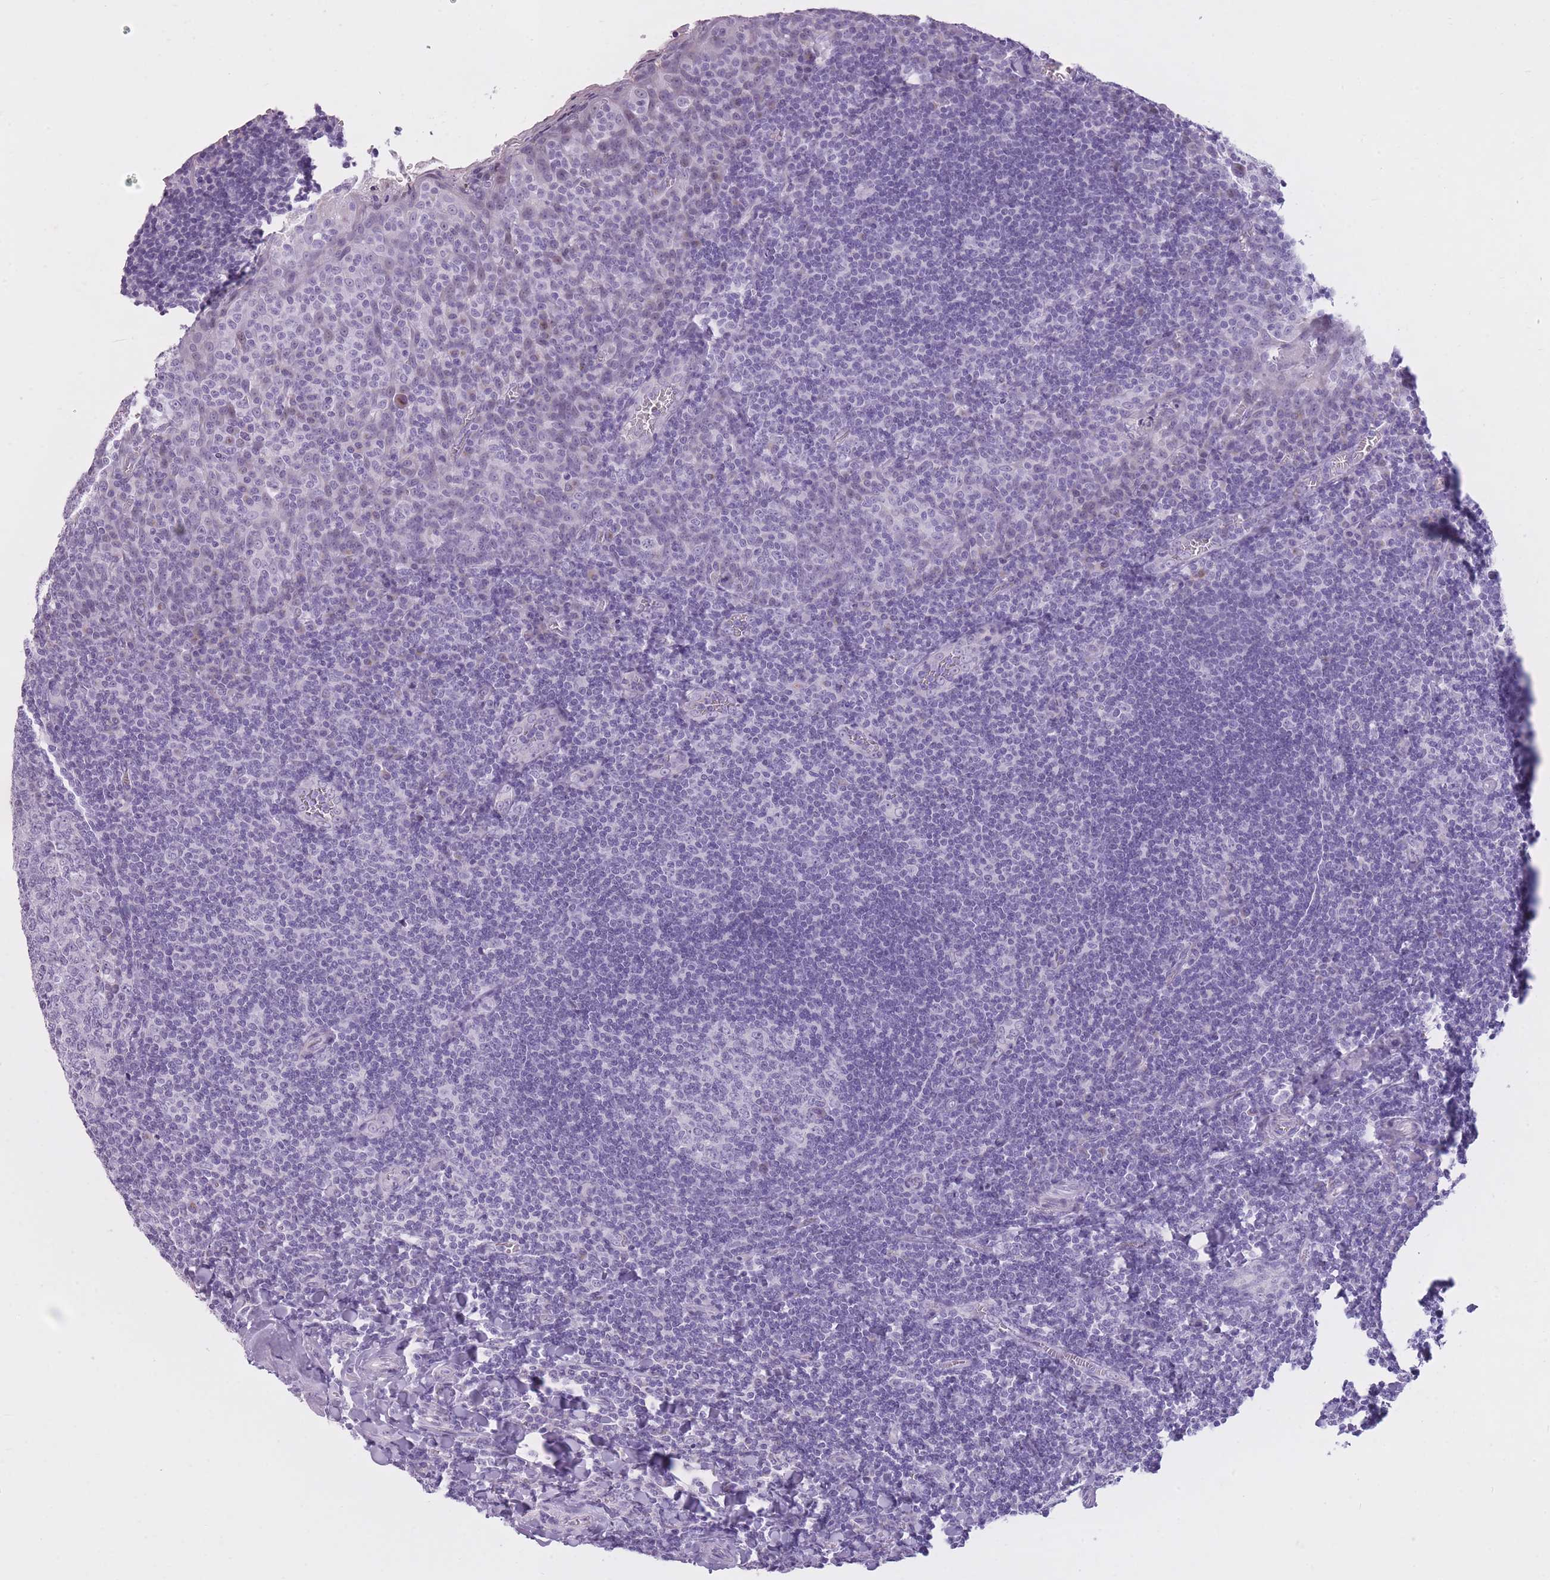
{"staining": {"intensity": "negative", "quantity": "none", "location": "none"}, "tissue": "tonsil", "cell_type": "Germinal center cells", "image_type": "normal", "snomed": [{"axis": "morphology", "description": "Normal tissue, NOS"}, {"axis": "topography", "description": "Tonsil"}], "caption": "Immunohistochemistry of benign tonsil reveals no positivity in germinal center cells.", "gene": "GOLGA6A", "patient": {"sex": "male", "age": 27}}